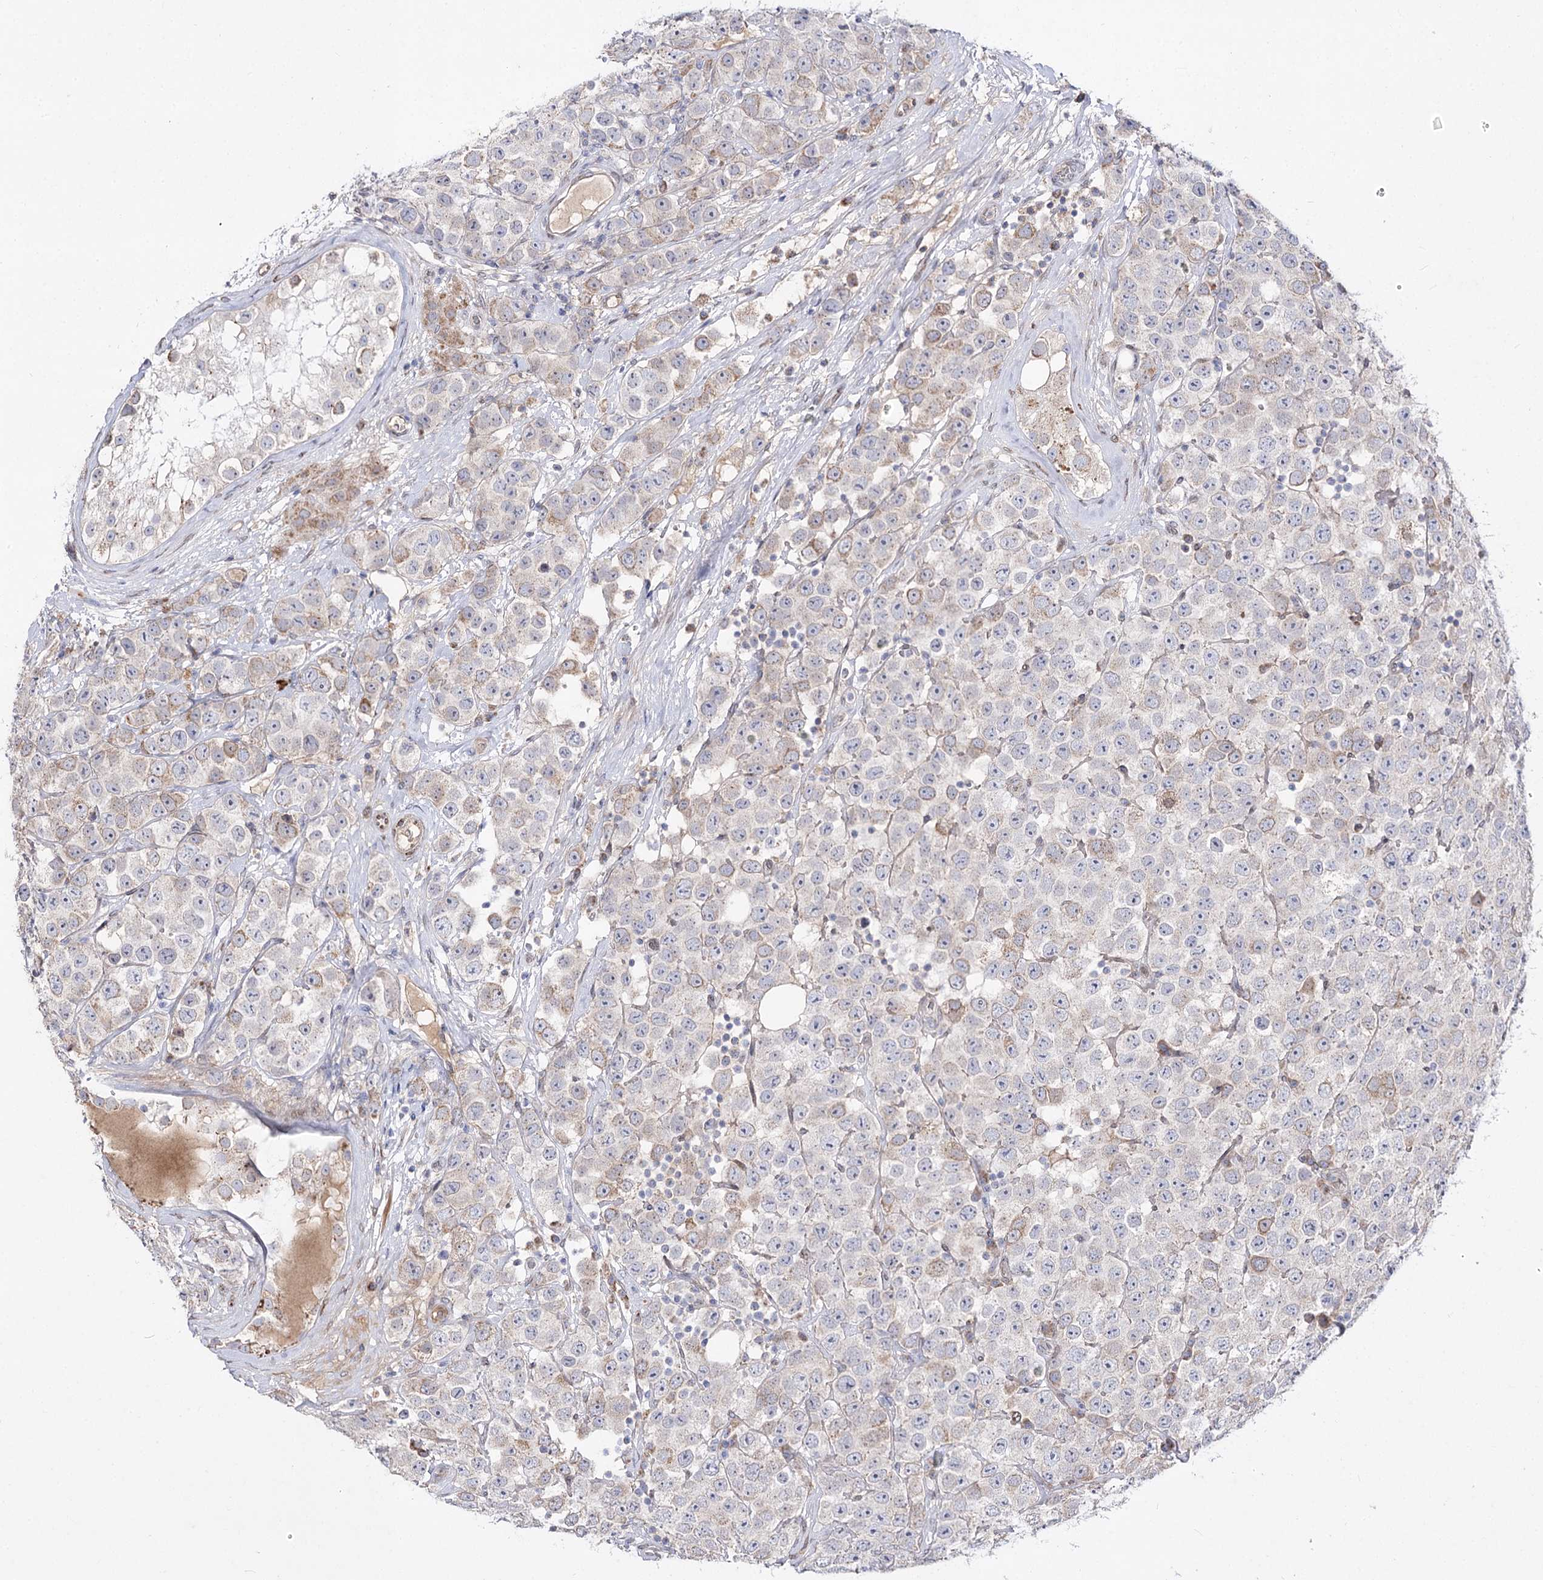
{"staining": {"intensity": "weak", "quantity": "<25%", "location": "cytoplasmic/membranous"}, "tissue": "testis cancer", "cell_type": "Tumor cells", "image_type": "cancer", "snomed": [{"axis": "morphology", "description": "Seminoma, NOS"}, {"axis": "topography", "description": "Testis"}], "caption": "Testis seminoma was stained to show a protein in brown. There is no significant positivity in tumor cells. The staining was performed using DAB (3,3'-diaminobenzidine) to visualize the protein expression in brown, while the nuclei were stained in blue with hematoxylin (Magnification: 20x).", "gene": "C11orf80", "patient": {"sex": "male", "age": 28}}